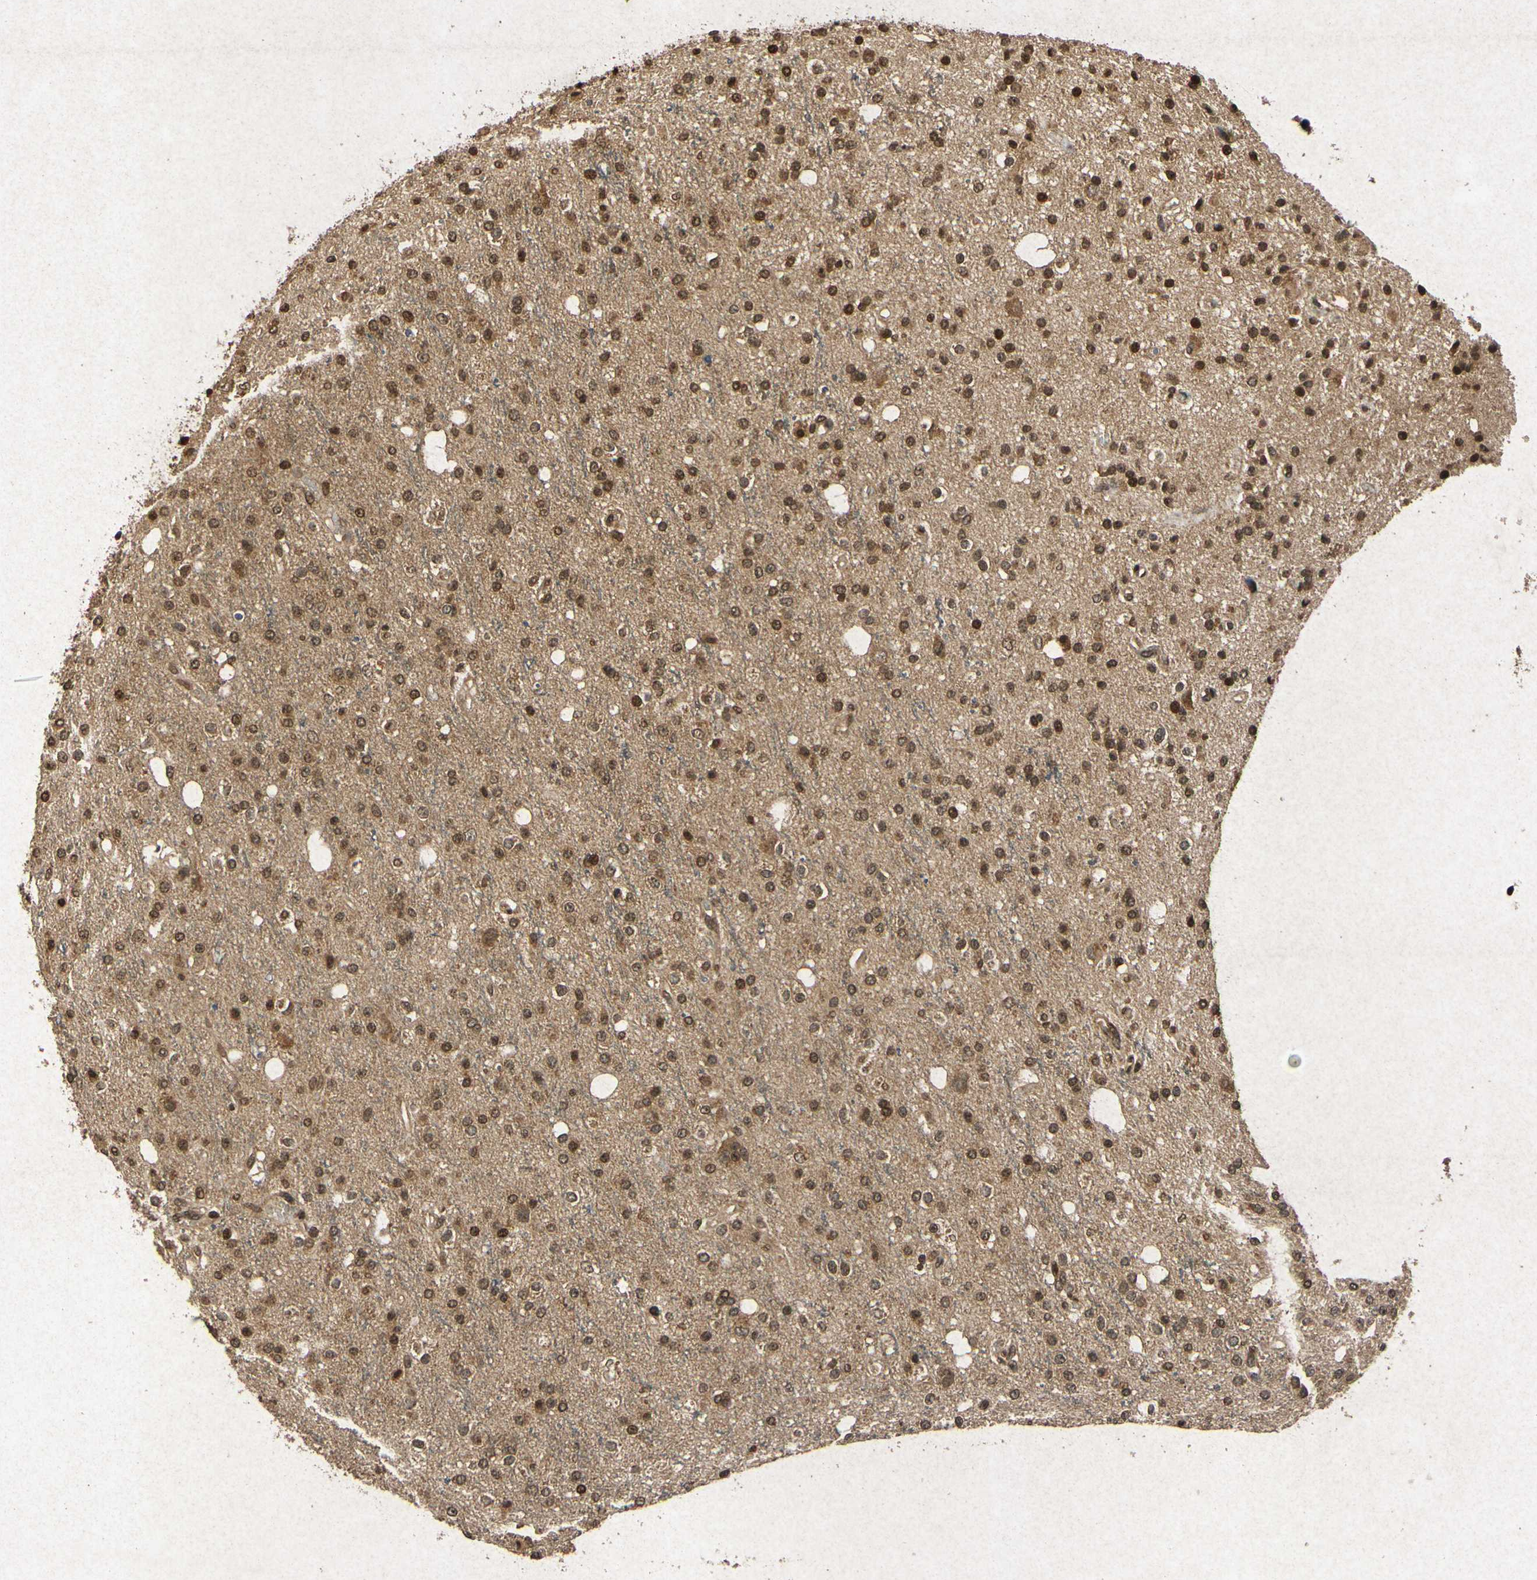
{"staining": {"intensity": "moderate", "quantity": ">75%", "location": "cytoplasmic/membranous,nuclear"}, "tissue": "glioma", "cell_type": "Tumor cells", "image_type": "cancer", "snomed": [{"axis": "morphology", "description": "Glioma, malignant, High grade"}, {"axis": "topography", "description": "Brain"}], "caption": "A brown stain shows moderate cytoplasmic/membranous and nuclear positivity of a protein in malignant glioma (high-grade) tumor cells. (Brightfield microscopy of DAB IHC at high magnification).", "gene": "ATP6V1H", "patient": {"sex": "male", "age": 47}}